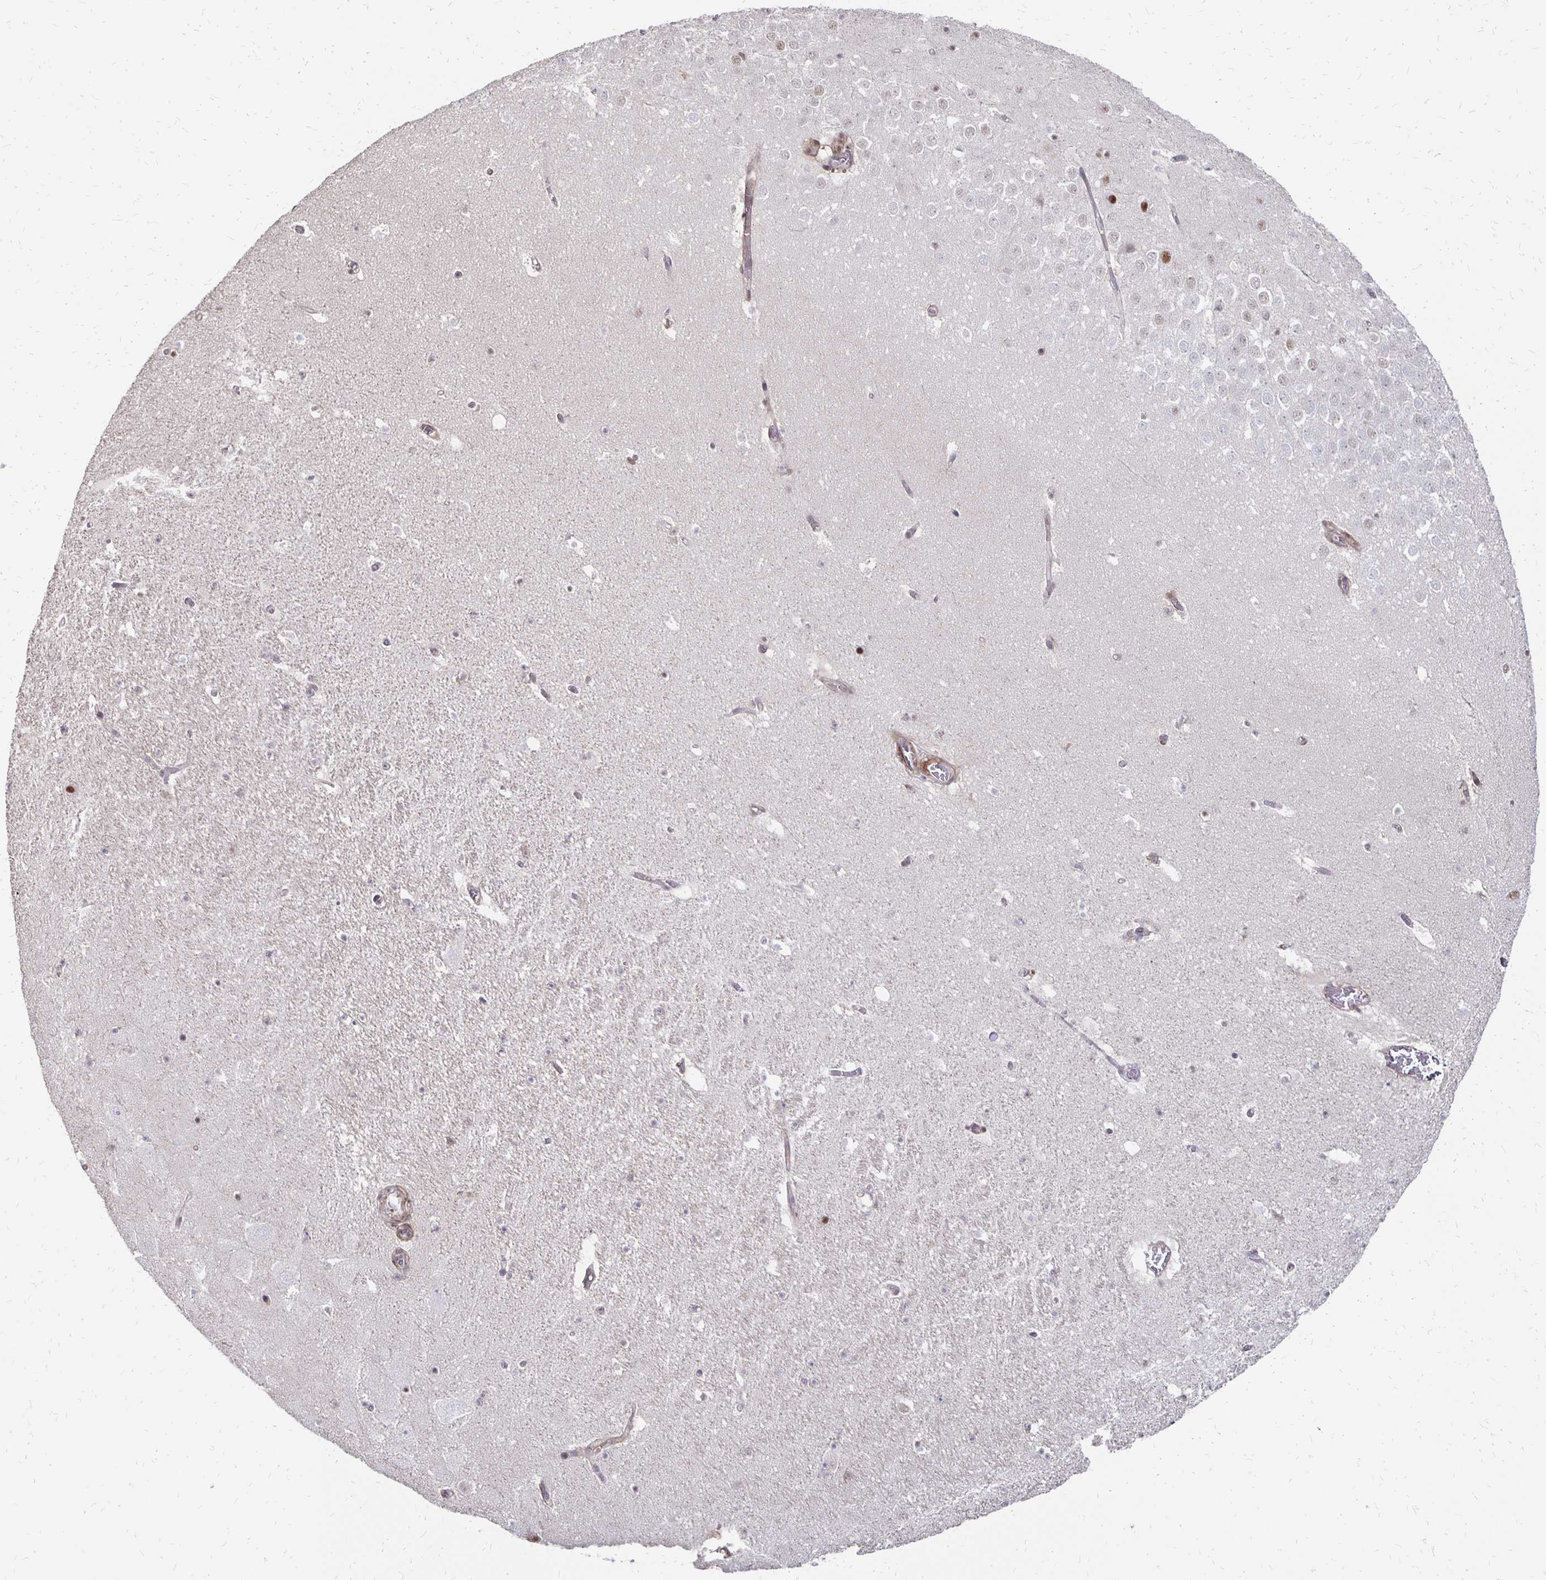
{"staining": {"intensity": "negative", "quantity": "none", "location": "none"}, "tissue": "hippocampus", "cell_type": "Glial cells", "image_type": "normal", "snomed": [{"axis": "morphology", "description": "Normal tissue, NOS"}, {"axis": "topography", "description": "Hippocampus"}], "caption": "A photomicrograph of human hippocampus is negative for staining in glial cells. (Brightfield microscopy of DAB immunohistochemistry at high magnification).", "gene": "CLASRP", "patient": {"sex": "female", "age": 42}}